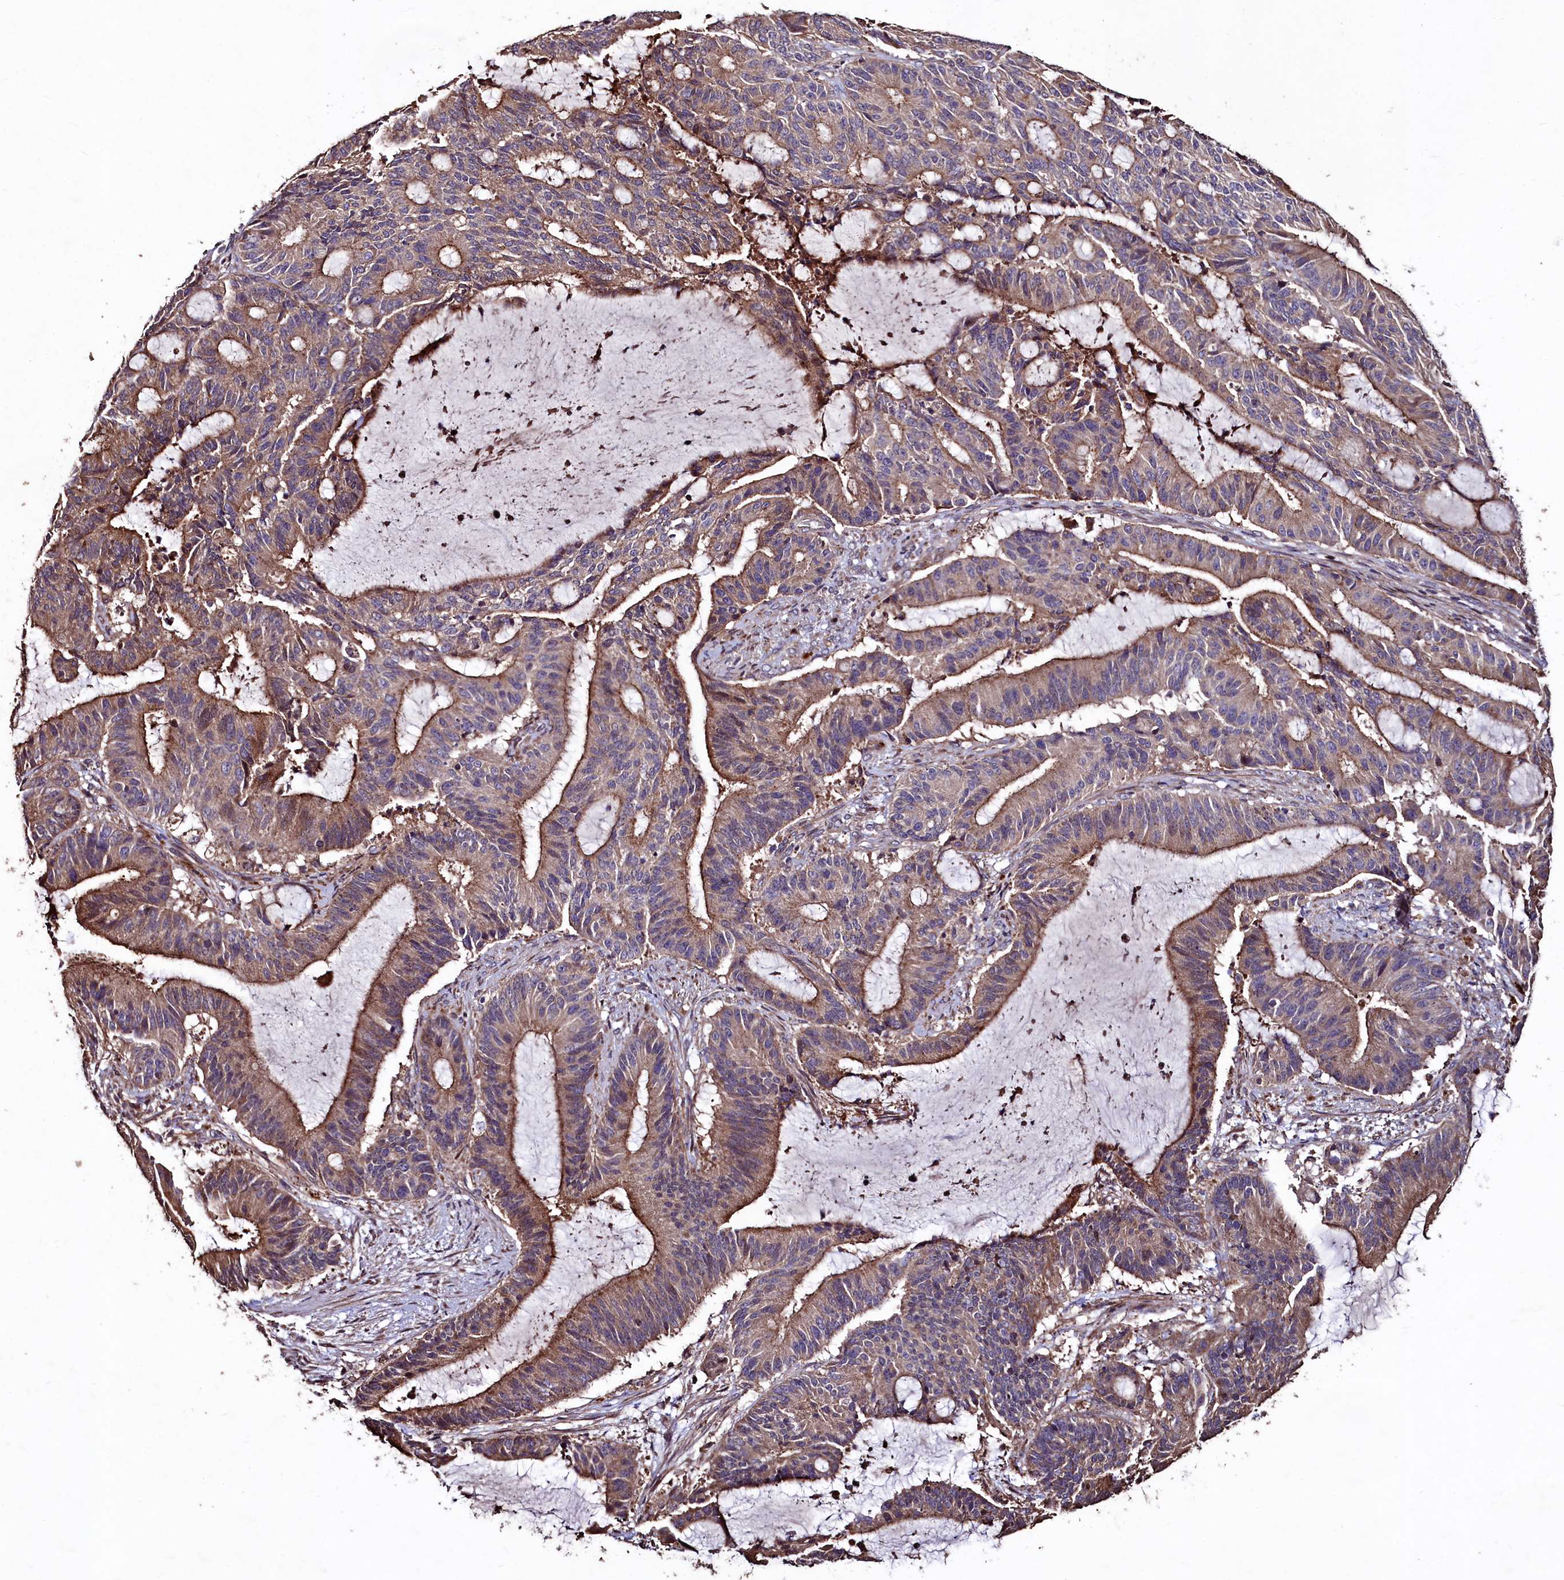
{"staining": {"intensity": "moderate", "quantity": "25%-75%", "location": "cytoplasmic/membranous"}, "tissue": "liver cancer", "cell_type": "Tumor cells", "image_type": "cancer", "snomed": [{"axis": "morphology", "description": "Normal tissue, NOS"}, {"axis": "morphology", "description": "Cholangiocarcinoma"}, {"axis": "topography", "description": "Liver"}, {"axis": "topography", "description": "Peripheral nerve tissue"}], "caption": "Immunohistochemistry (IHC) micrograph of human liver cancer stained for a protein (brown), which reveals medium levels of moderate cytoplasmic/membranous expression in about 25%-75% of tumor cells.", "gene": "TMEM98", "patient": {"sex": "female", "age": 73}}